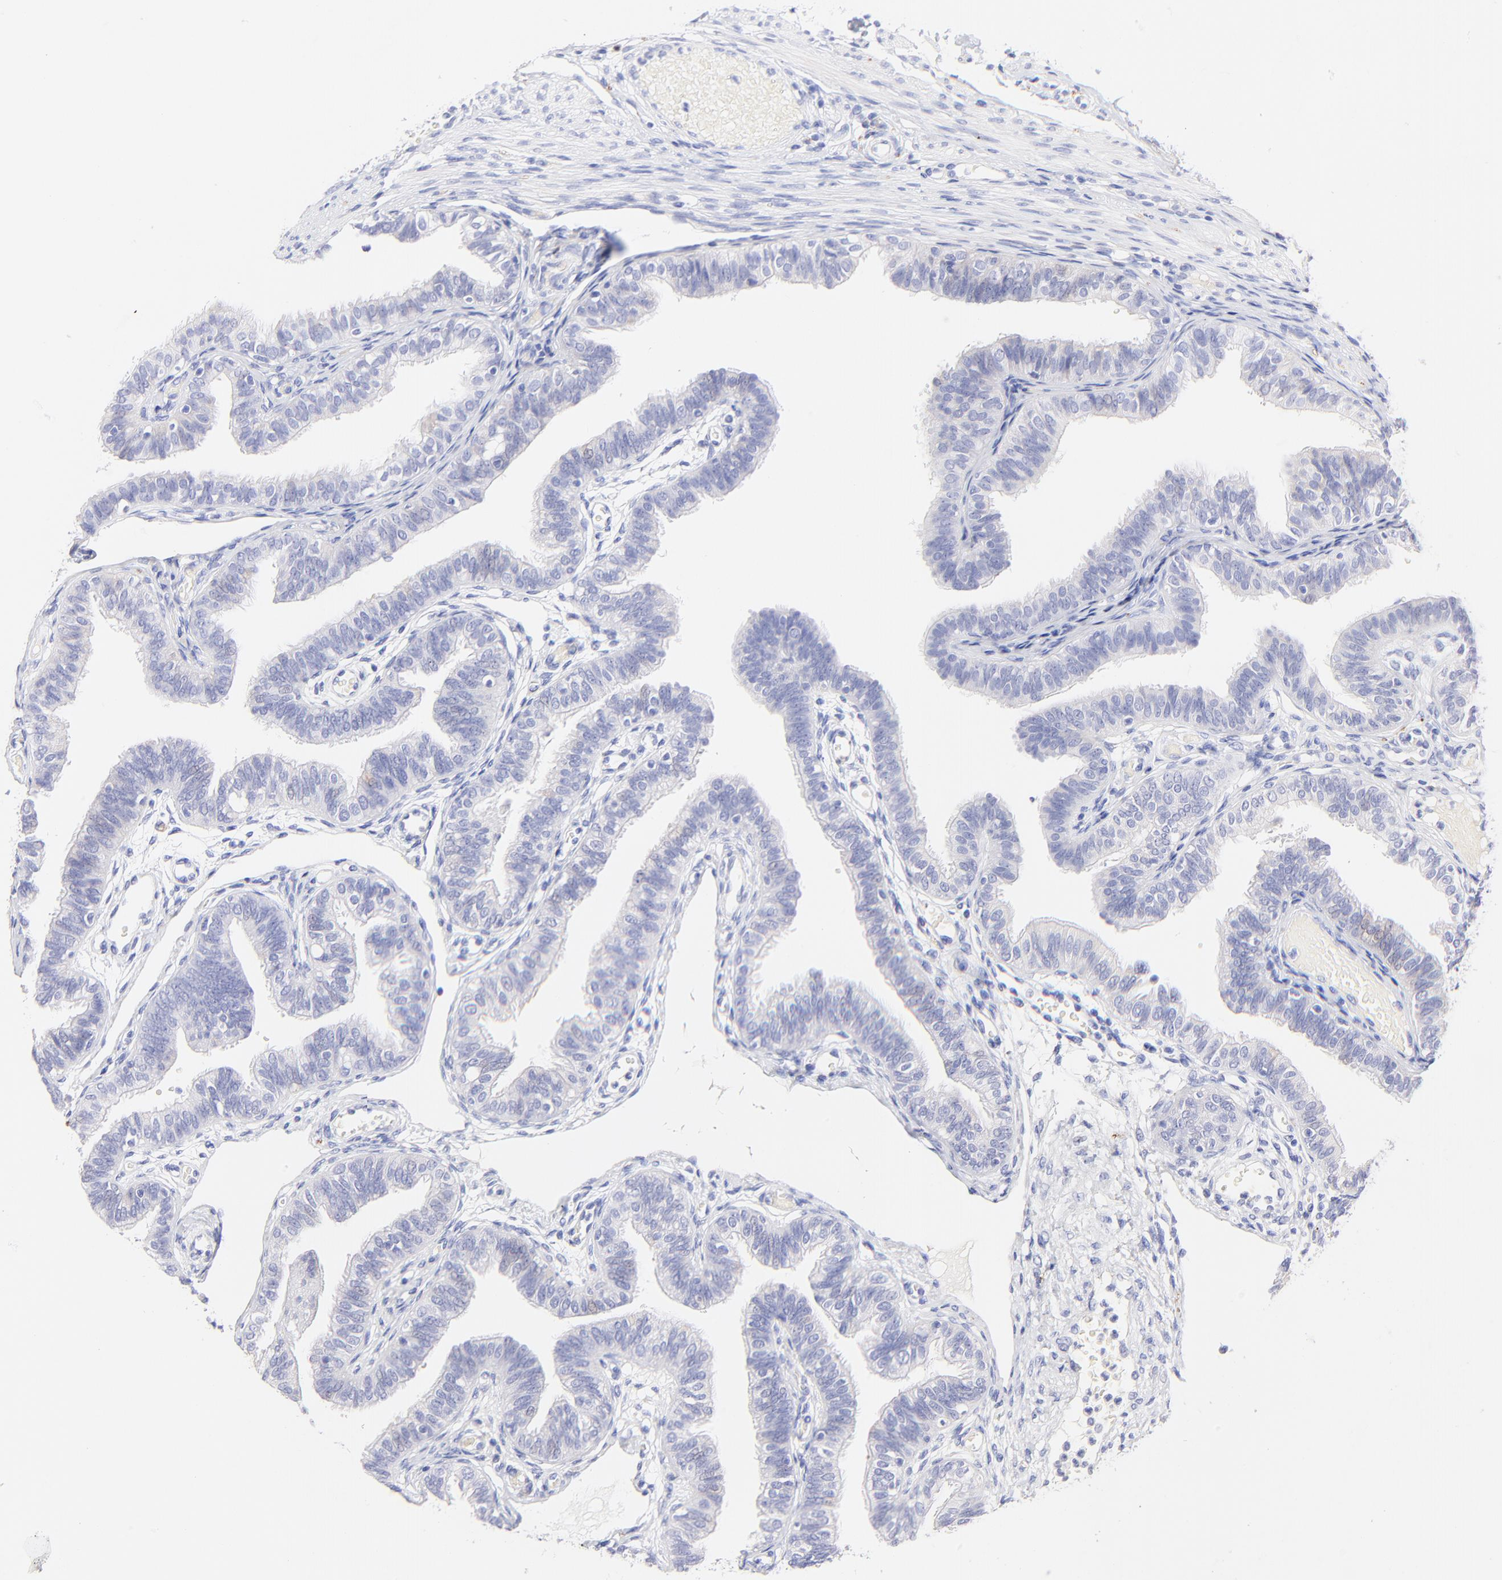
{"staining": {"intensity": "negative", "quantity": "none", "location": "none"}, "tissue": "fallopian tube", "cell_type": "Glandular cells", "image_type": "normal", "snomed": [{"axis": "morphology", "description": "Normal tissue, NOS"}, {"axis": "morphology", "description": "Dermoid, NOS"}, {"axis": "topography", "description": "Fallopian tube"}], "caption": "Immunohistochemical staining of normal human fallopian tube demonstrates no significant positivity in glandular cells. Brightfield microscopy of immunohistochemistry (IHC) stained with DAB (brown) and hematoxylin (blue), captured at high magnification.", "gene": "RAB3A", "patient": {"sex": "female", "age": 33}}